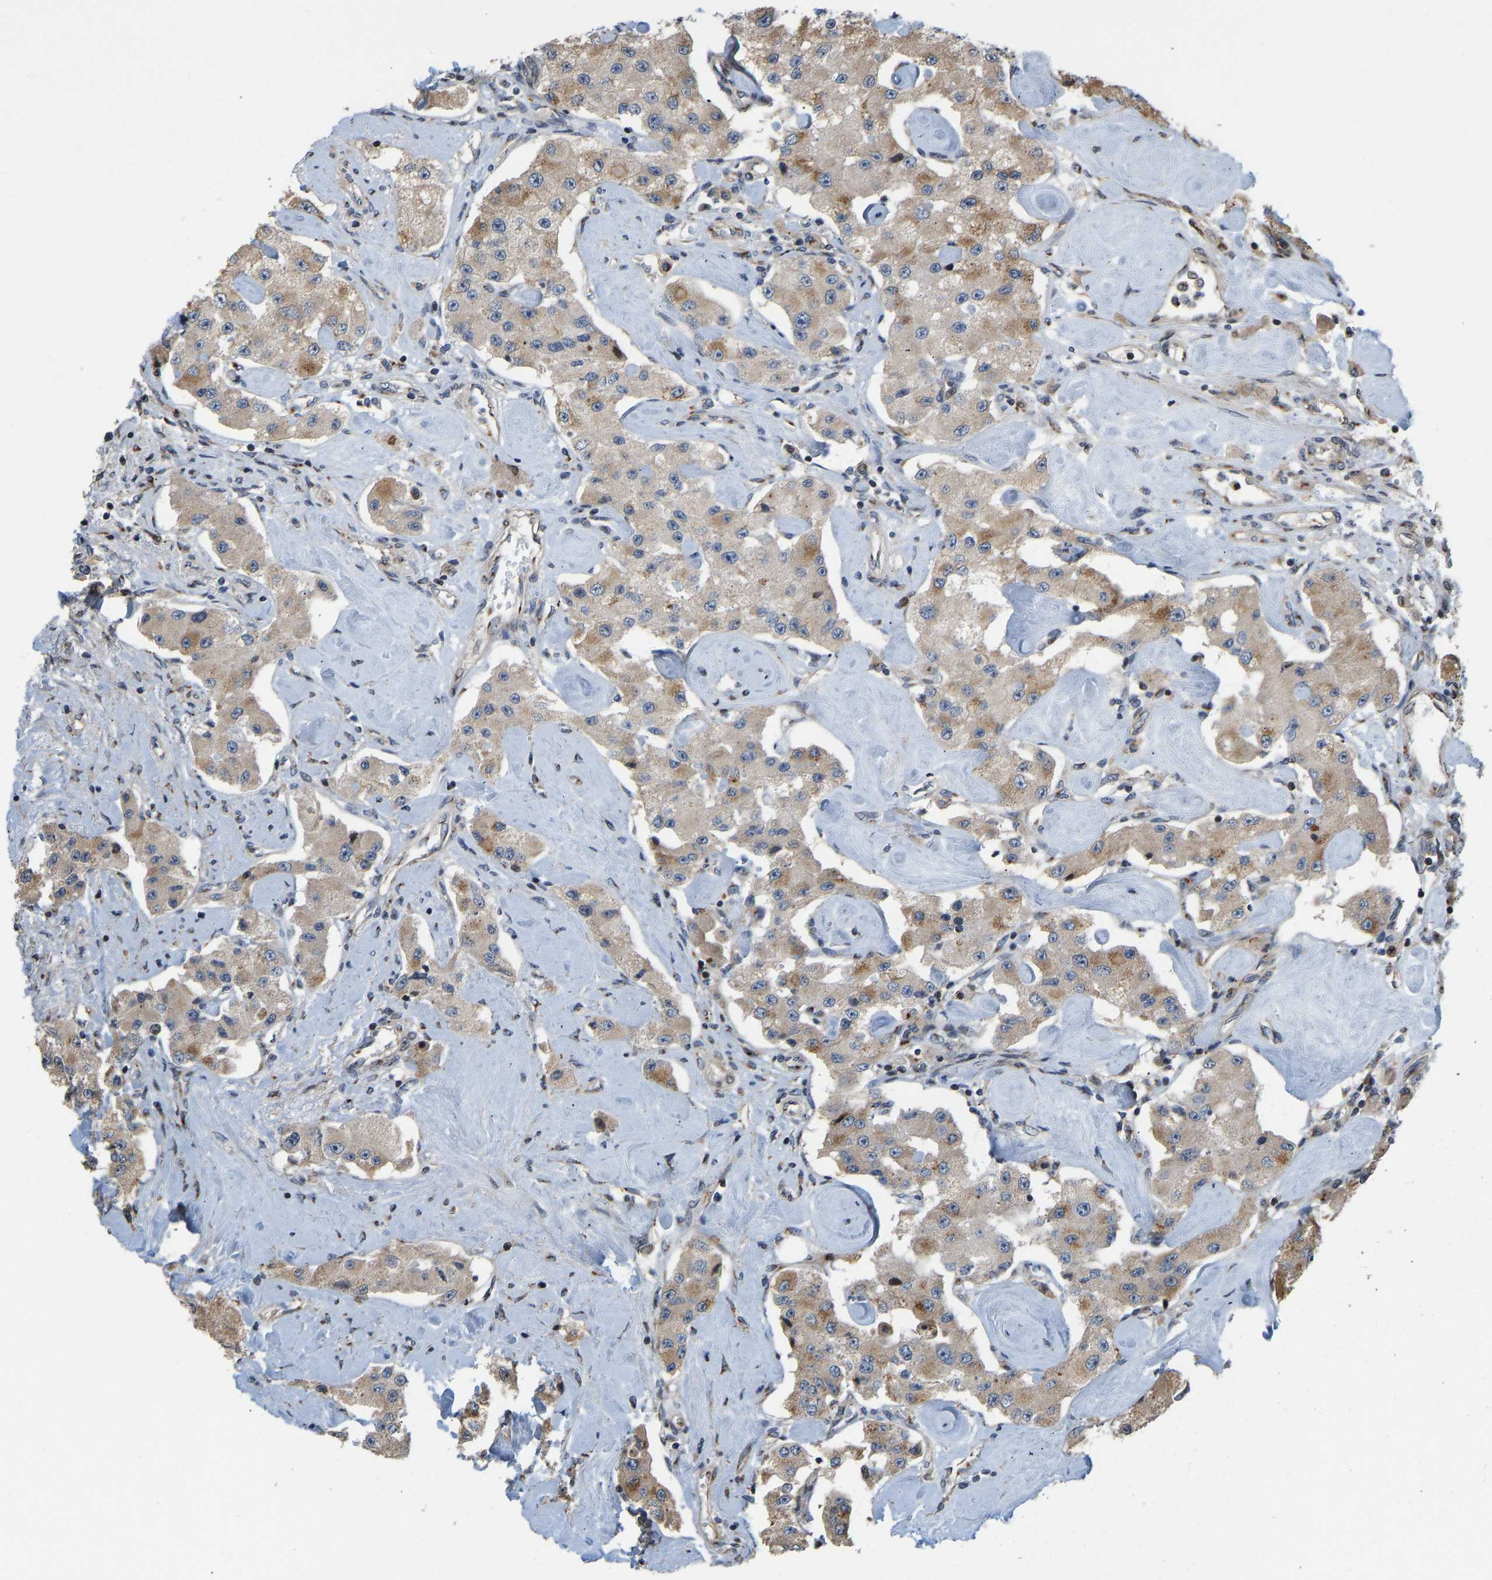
{"staining": {"intensity": "moderate", "quantity": ">75%", "location": "cytoplasmic/membranous"}, "tissue": "carcinoid", "cell_type": "Tumor cells", "image_type": "cancer", "snomed": [{"axis": "morphology", "description": "Carcinoid, malignant, NOS"}, {"axis": "topography", "description": "Pancreas"}], "caption": "This is a histology image of IHC staining of malignant carcinoid, which shows moderate positivity in the cytoplasmic/membranous of tumor cells.", "gene": "YIPF4", "patient": {"sex": "male", "age": 41}}